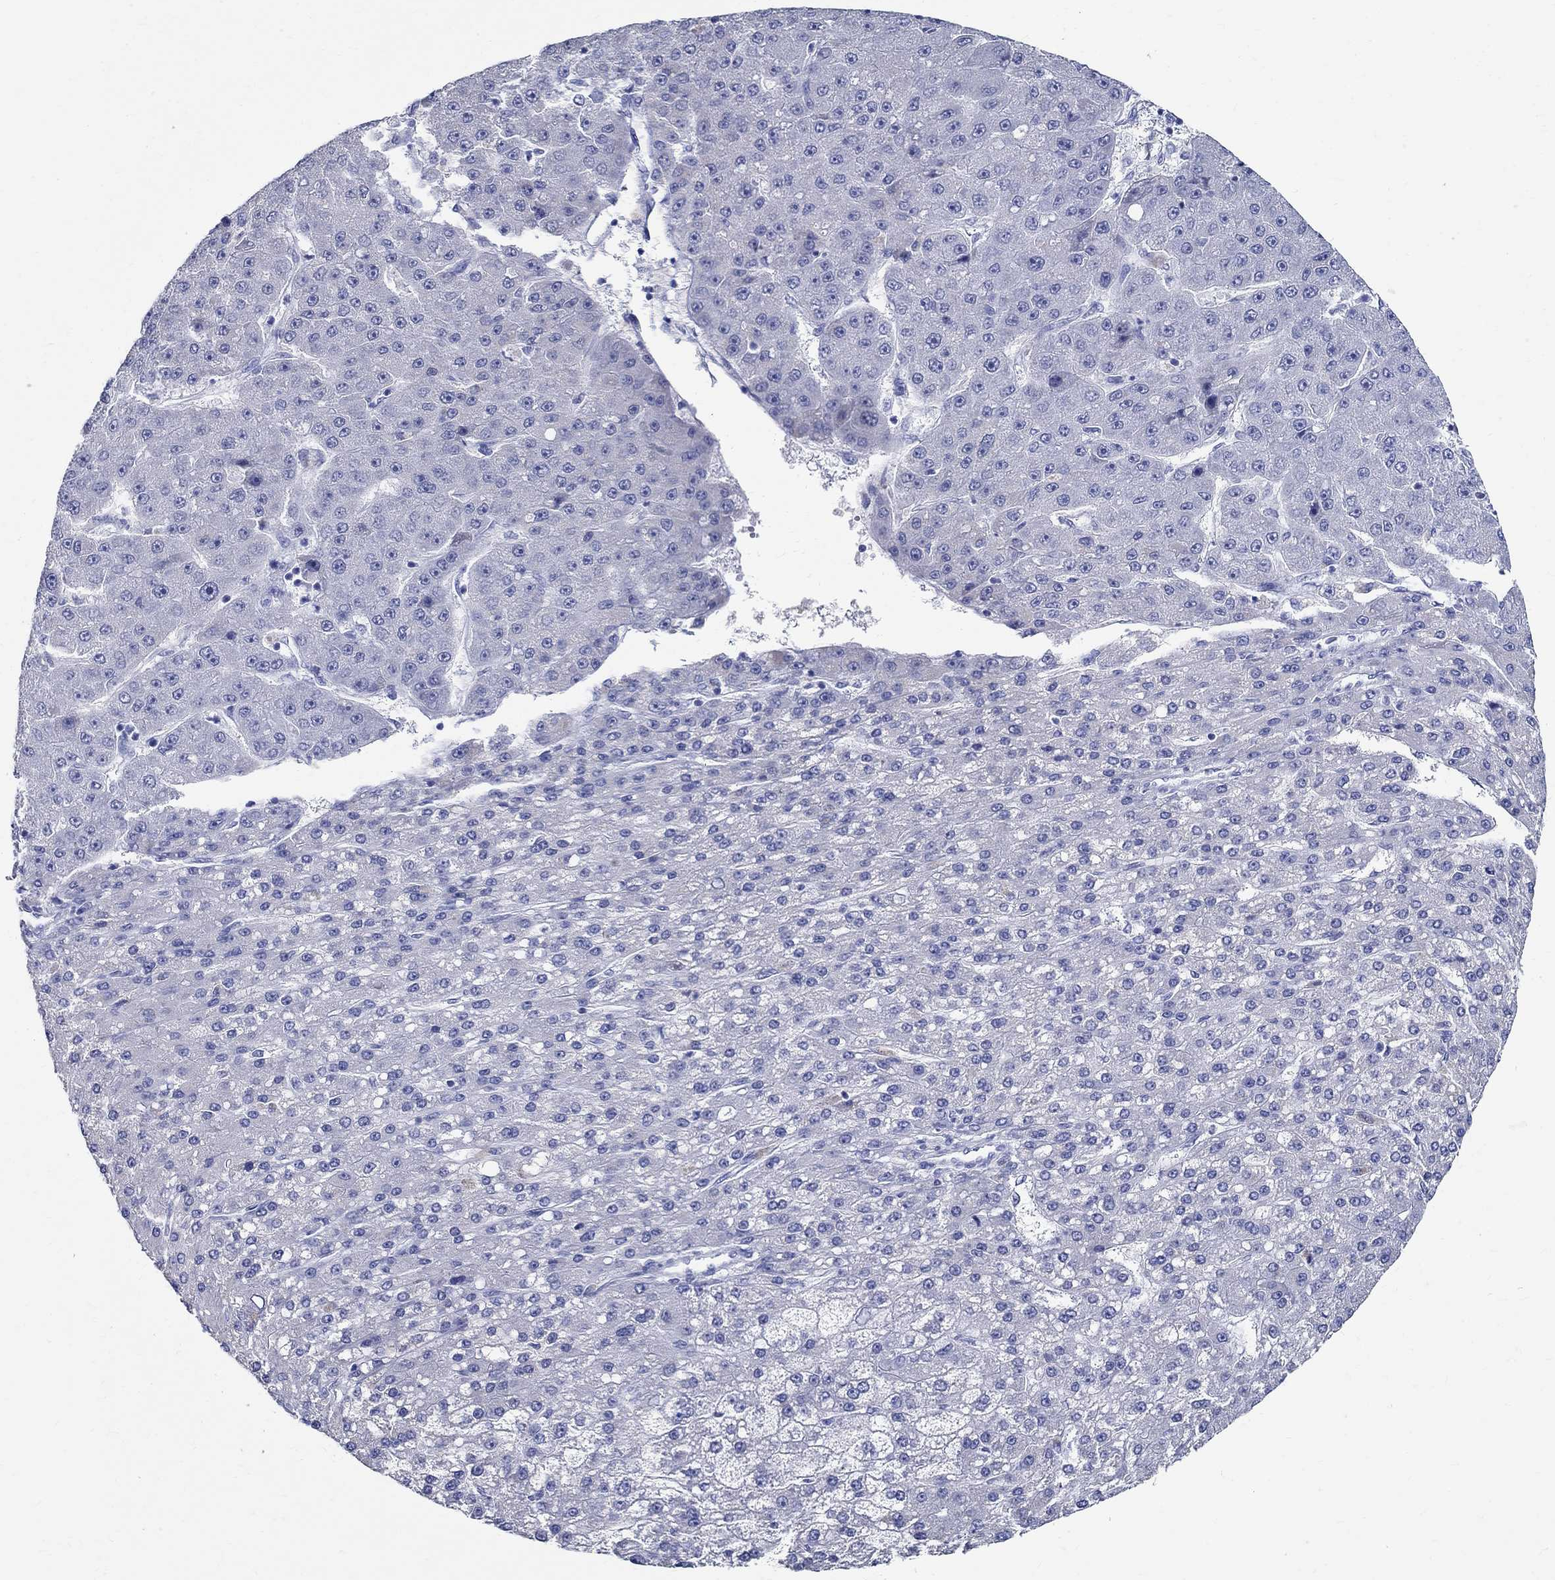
{"staining": {"intensity": "negative", "quantity": "none", "location": "none"}, "tissue": "liver cancer", "cell_type": "Tumor cells", "image_type": "cancer", "snomed": [{"axis": "morphology", "description": "Carcinoma, Hepatocellular, NOS"}, {"axis": "topography", "description": "Liver"}], "caption": "An image of human liver cancer (hepatocellular carcinoma) is negative for staining in tumor cells.", "gene": "TSPAN16", "patient": {"sex": "male", "age": 67}}